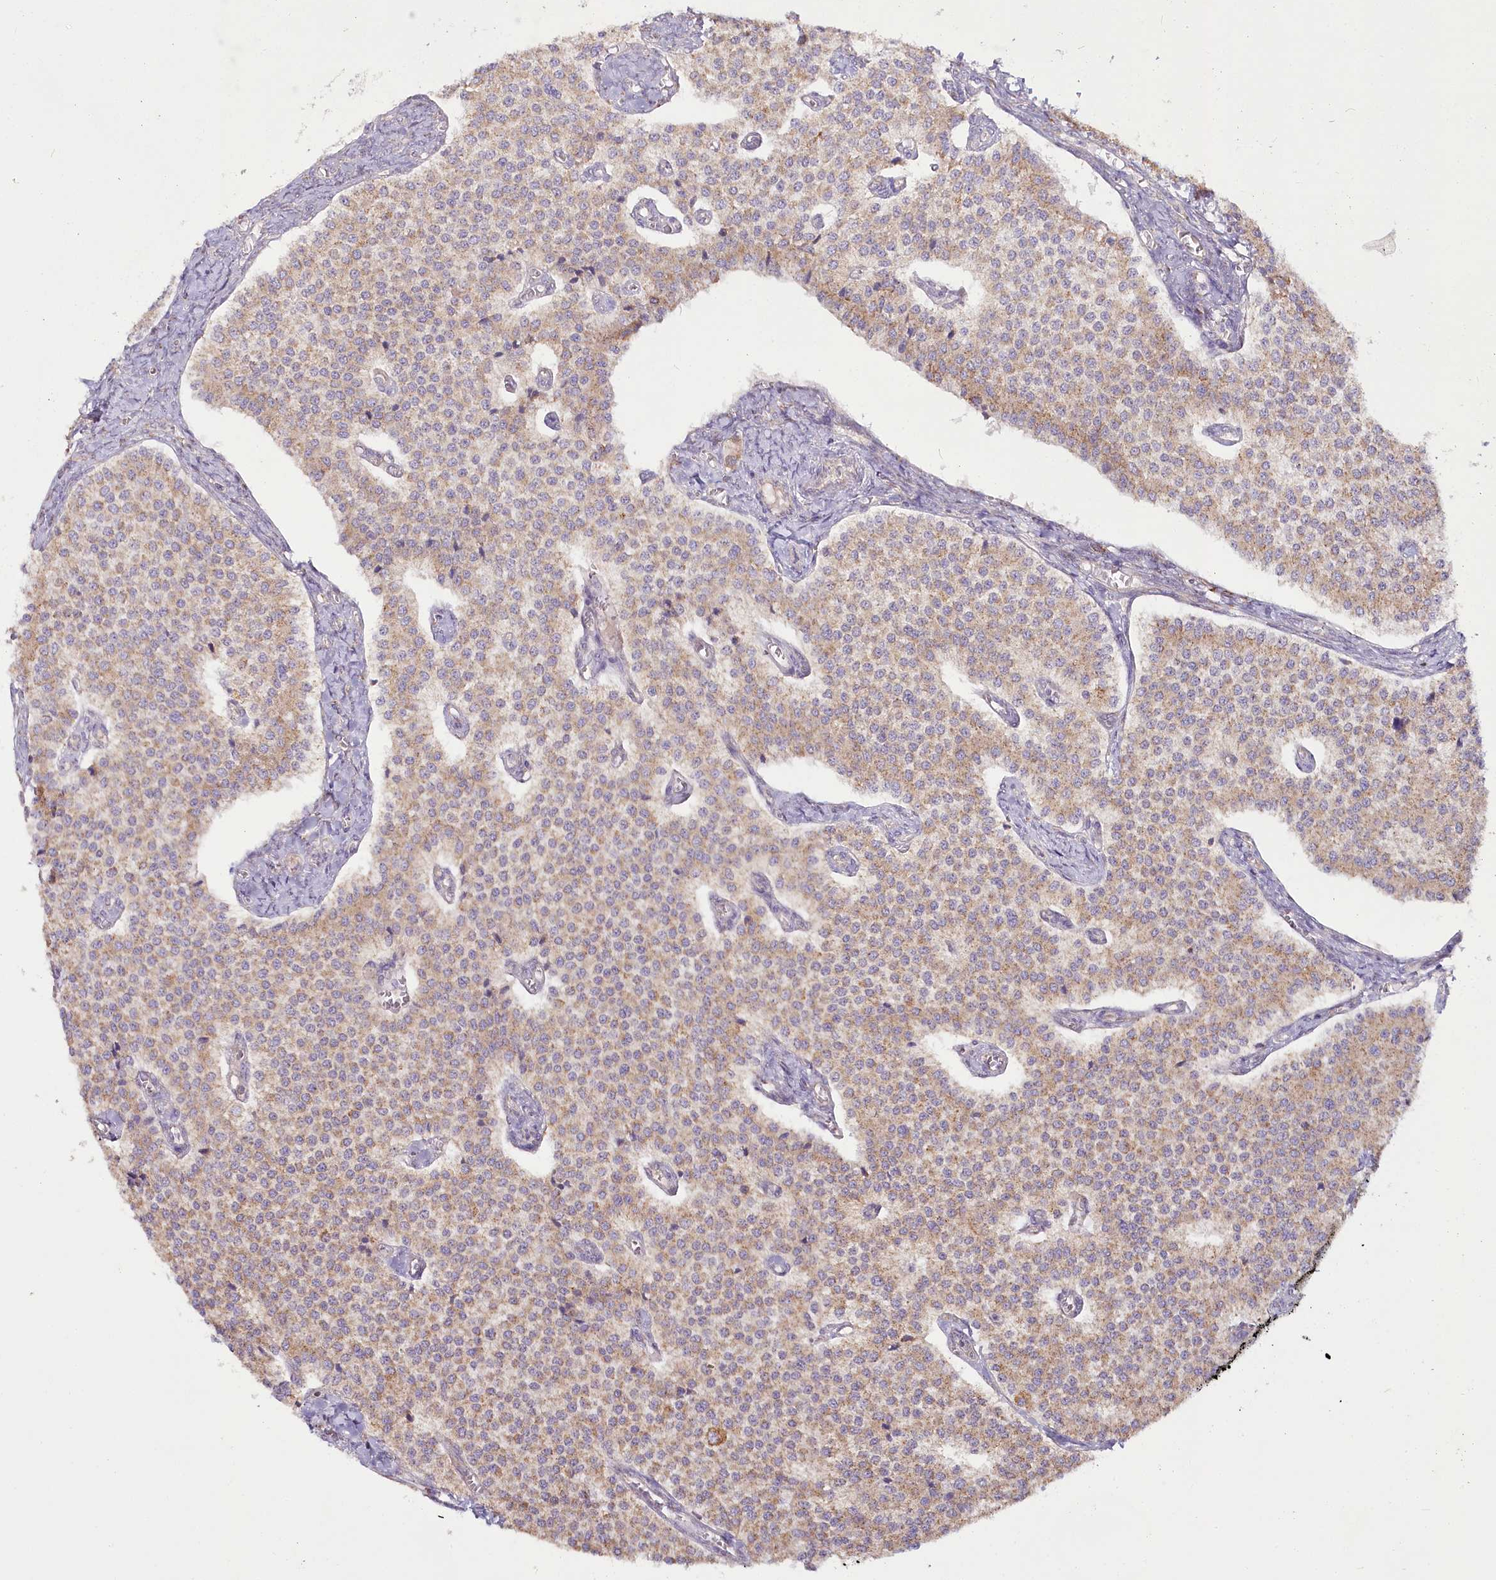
{"staining": {"intensity": "weak", "quantity": ">75%", "location": "cytoplasmic/membranous"}, "tissue": "carcinoid", "cell_type": "Tumor cells", "image_type": "cancer", "snomed": [{"axis": "morphology", "description": "Carcinoid, malignant, NOS"}, {"axis": "topography", "description": "Colon"}], "caption": "The histopathology image displays a brown stain indicating the presence of a protein in the cytoplasmic/membranous of tumor cells in carcinoid. Nuclei are stained in blue.", "gene": "ACOX2", "patient": {"sex": "female", "age": 52}}